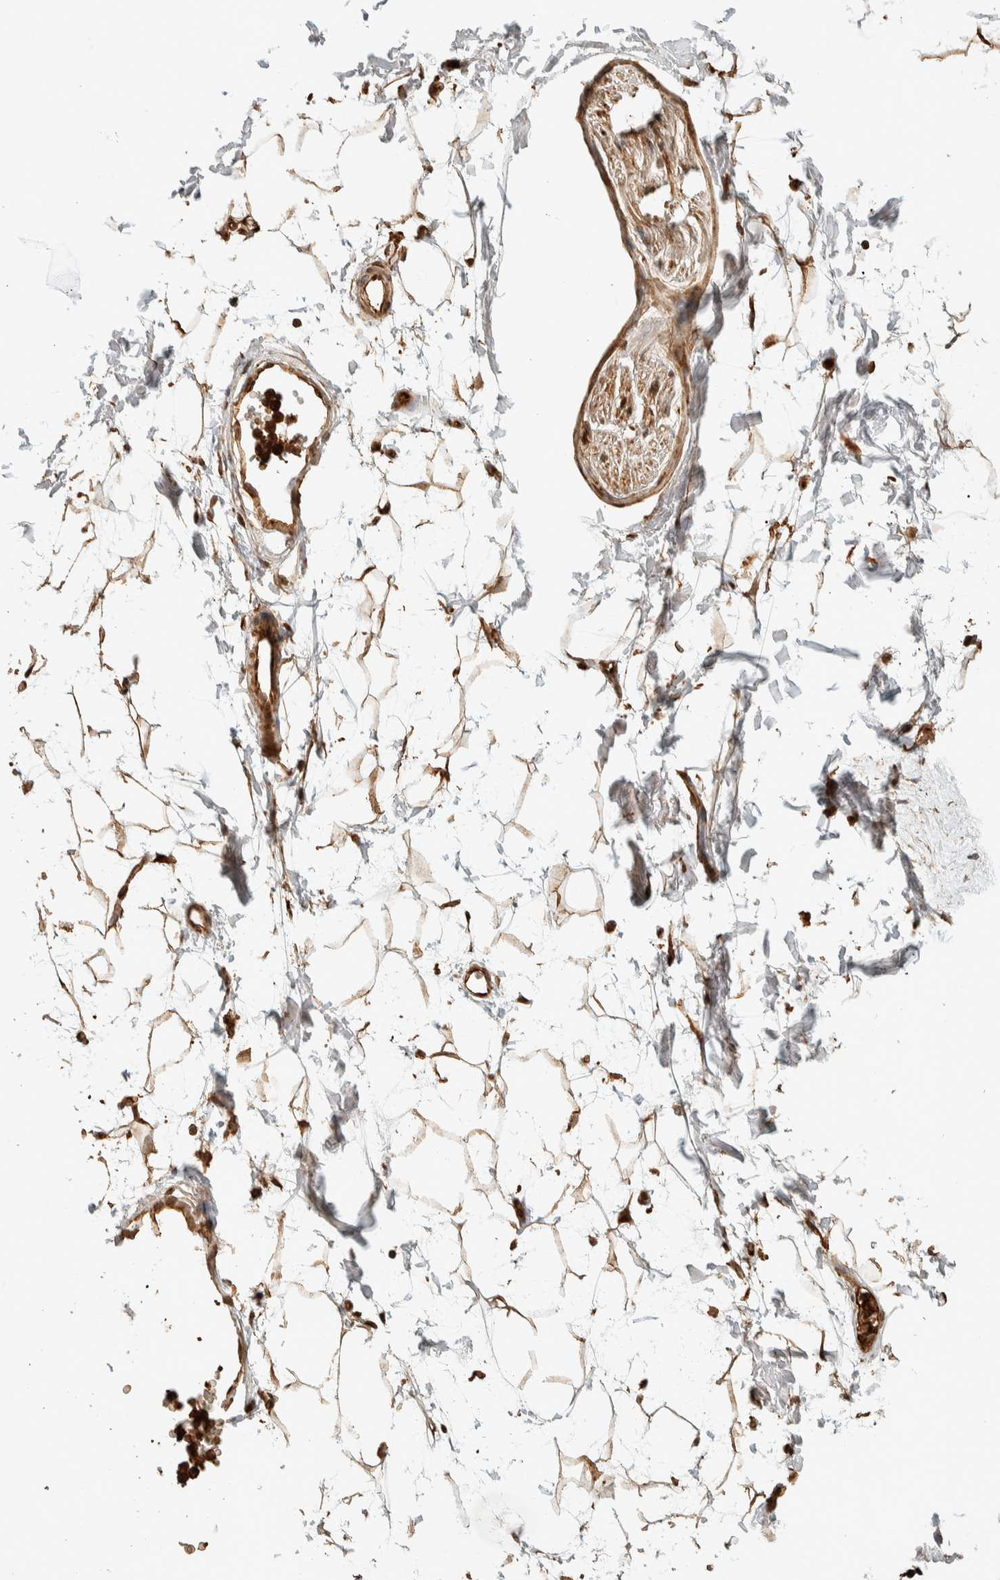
{"staining": {"intensity": "strong", "quantity": ">75%", "location": "cytoplasmic/membranous"}, "tissue": "adipose tissue", "cell_type": "Adipocytes", "image_type": "normal", "snomed": [{"axis": "morphology", "description": "Normal tissue, NOS"}, {"axis": "topography", "description": "Soft tissue"}], "caption": "Immunohistochemical staining of unremarkable adipose tissue exhibits >75% levels of strong cytoplasmic/membranous protein positivity in approximately >75% of adipocytes.", "gene": "EXOC7", "patient": {"sex": "male", "age": 72}}